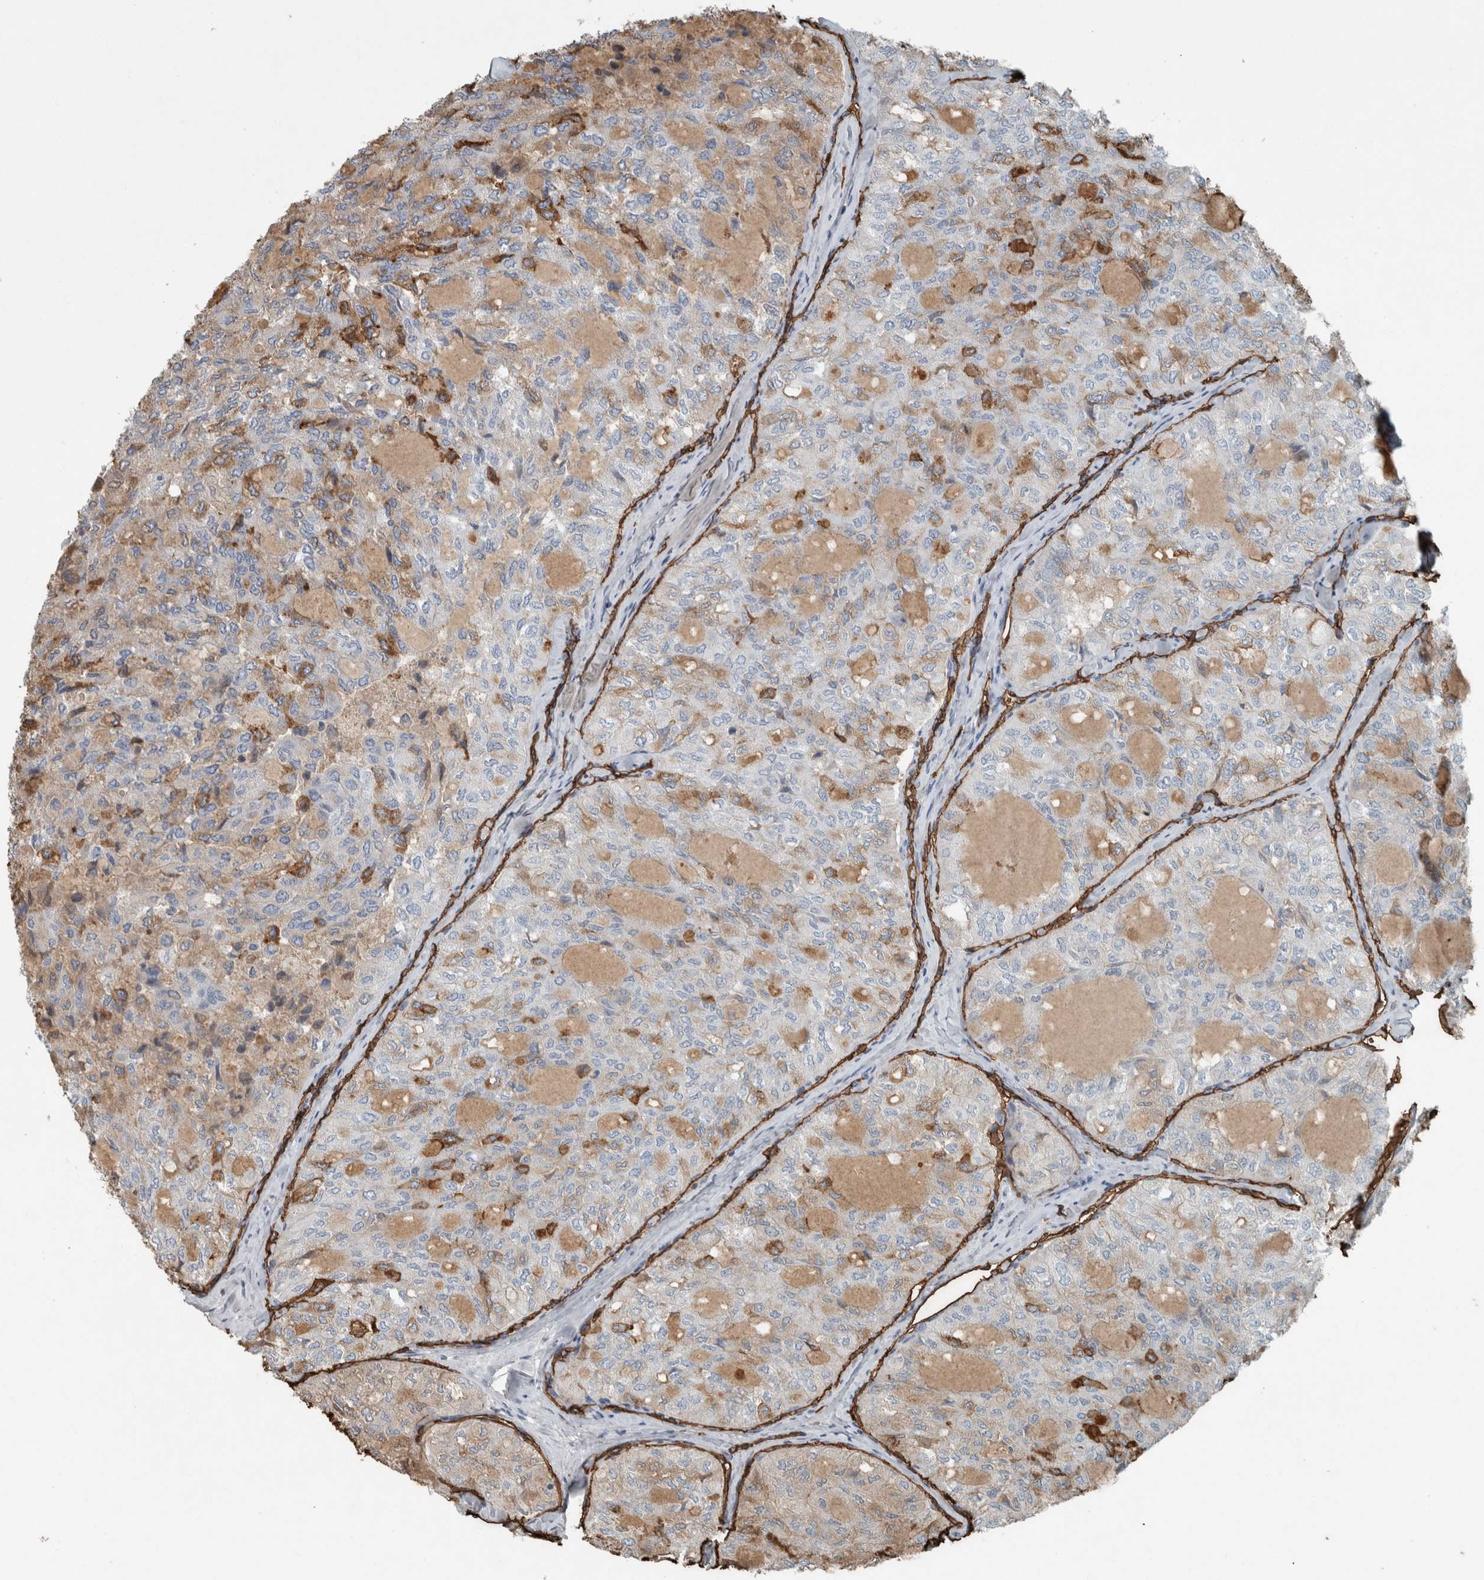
{"staining": {"intensity": "moderate", "quantity": "<25%", "location": "cytoplasmic/membranous"}, "tissue": "thyroid cancer", "cell_type": "Tumor cells", "image_type": "cancer", "snomed": [{"axis": "morphology", "description": "Follicular adenoma carcinoma, NOS"}, {"axis": "topography", "description": "Thyroid gland"}], "caption": "The micrograph exhibits a brown stain indicating the presence of a protein in the cytoplasmic/membranous of tumor cells in follicular adenoma carcinoma (thyroid).", "gene": "LBP", "patient": {"sex": "male", "age": 75}}